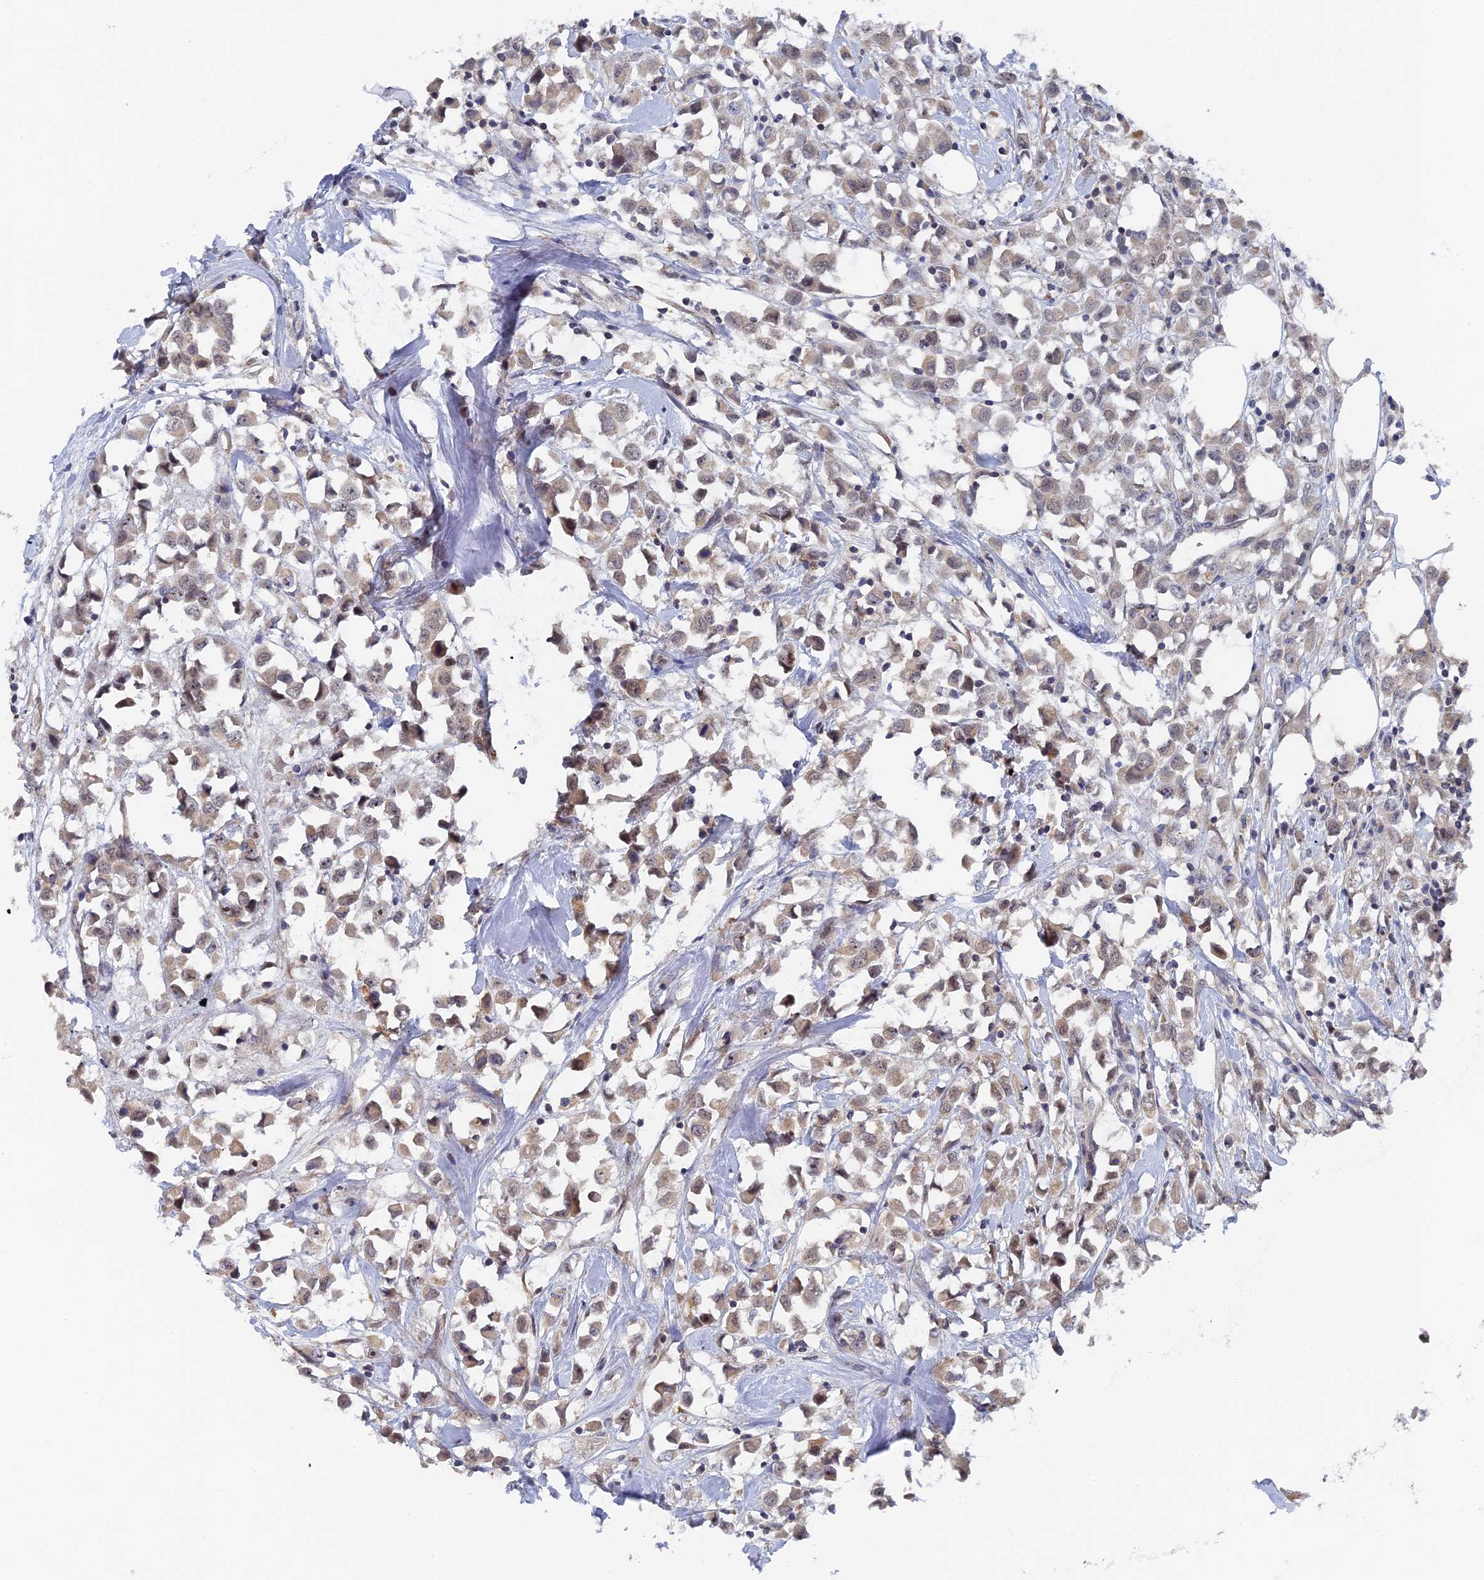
{"staining": {"intensity": "weak", "quantity": "<25%", "location": "cytoplasmic/membranous,nuclear"}, "tissue": "breast cancer", "cell_type": "Tumor cells", "image_type": "cancer", "snomed": [{"axis": "morphology", "description": "Duct carcinoma"}, {"axis": "topography", "description": "Breast"}], "caption": "Micrograph shows no protein positivity in tumor cells of infiltrating ductal carcinoma (breast) tissue. (DAB (3,3'-diaminobenzidine) immunohistochemistry (IHC), high magnification).", "gene": "MIGA2", "patient": {"sex": "female", "age": 61}}